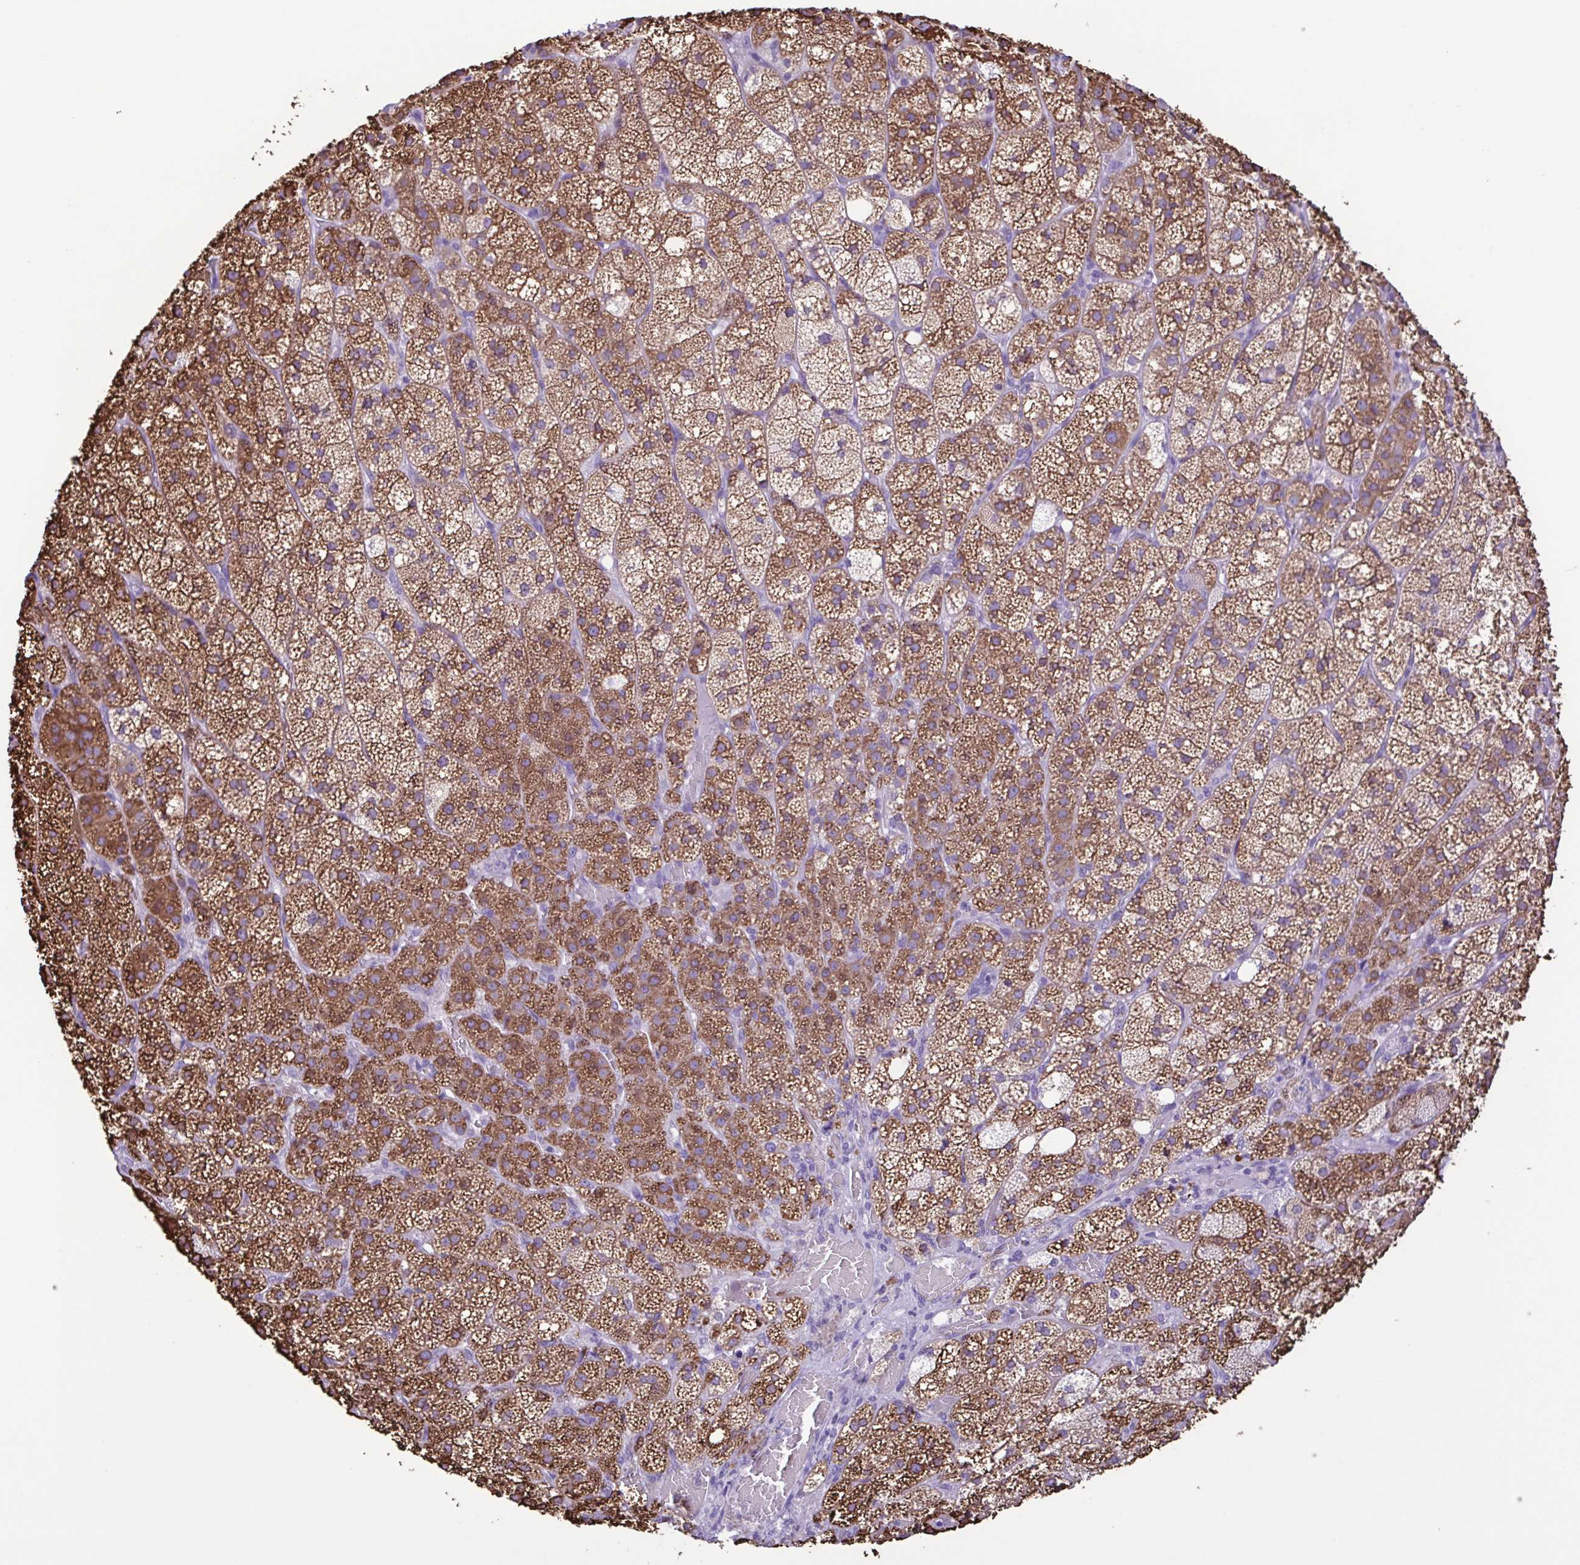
{"staining": {"intensity": "strong", "quantity": ">75%", "location": "cytoplasmic/membranous"}, "tissue": "adrenal gland", "cell_type": "Glandular cells", "image_type": "normal", "snomed": [{"axis": "morphology", "description": "Normal tissue, NOS"}, {"axis": "topography", "description": "Adrenal gland"}], "caption": "The histopathology image exhibits immunohistochemical staining of normal adrenal gland. There is strong cytoplasmic/membranous staining is seen in approximately >75% of glandular cells.", "gene": "CYP17A1", "patient": {"sex": "female", "age": 60}}